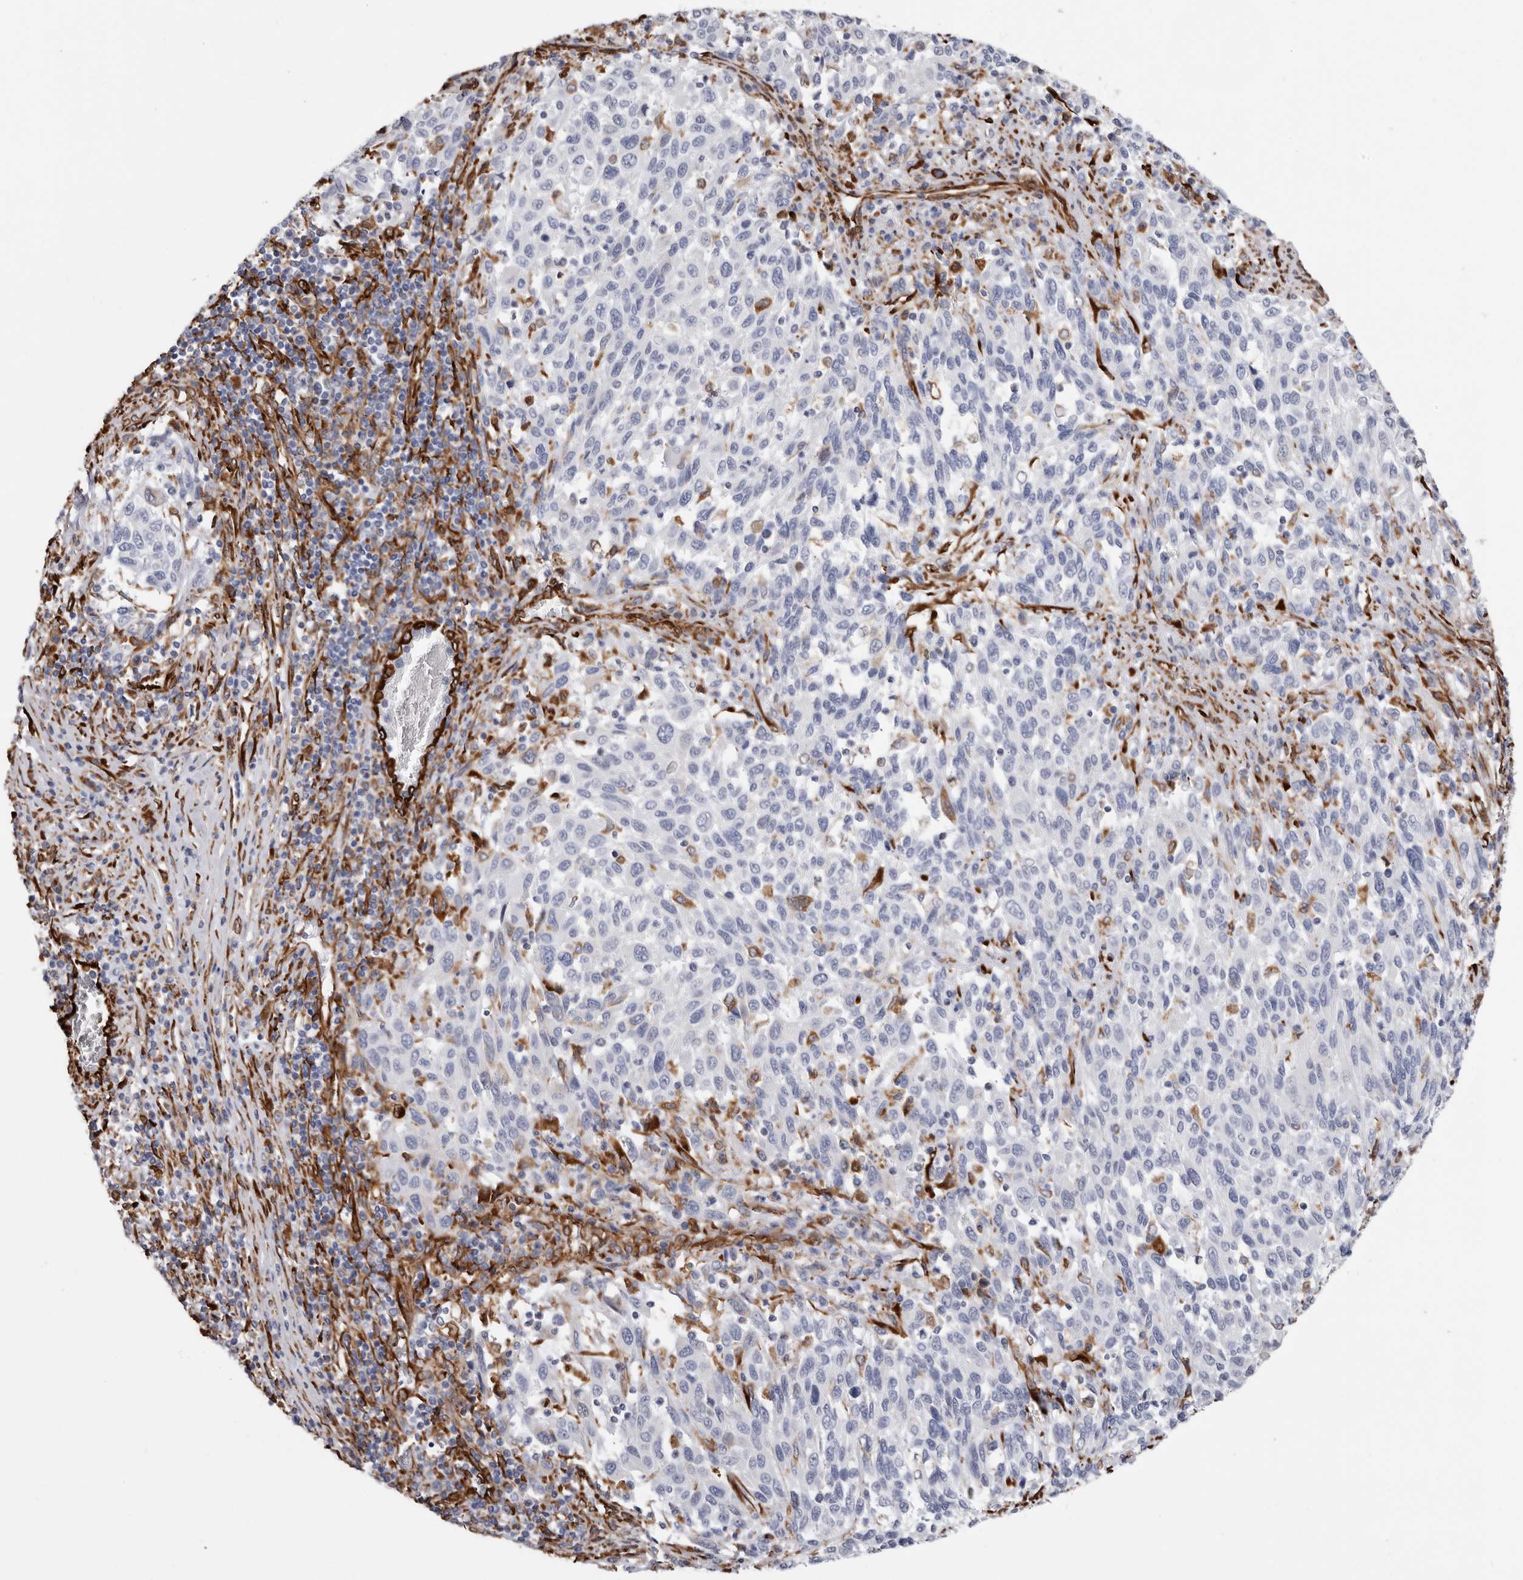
{"staining": {"intensity": "negative", "quantity": "none", "location": "none"}, "tissue": "melanoma", "cell_type": "Tumor cells", "image_type": "cancer", "snomed": [{"axis": "morphology", "description": "Malignant melanoma, Metastatic site"}, {"axis": "topography", "description": "Lymph node"}], "caption": "Tumor cells are negative for brown protein staining in malignant melanoma (metastatic site).", "gene": "SEMA3E", "patient": {"sex": "male", "age": 61}}